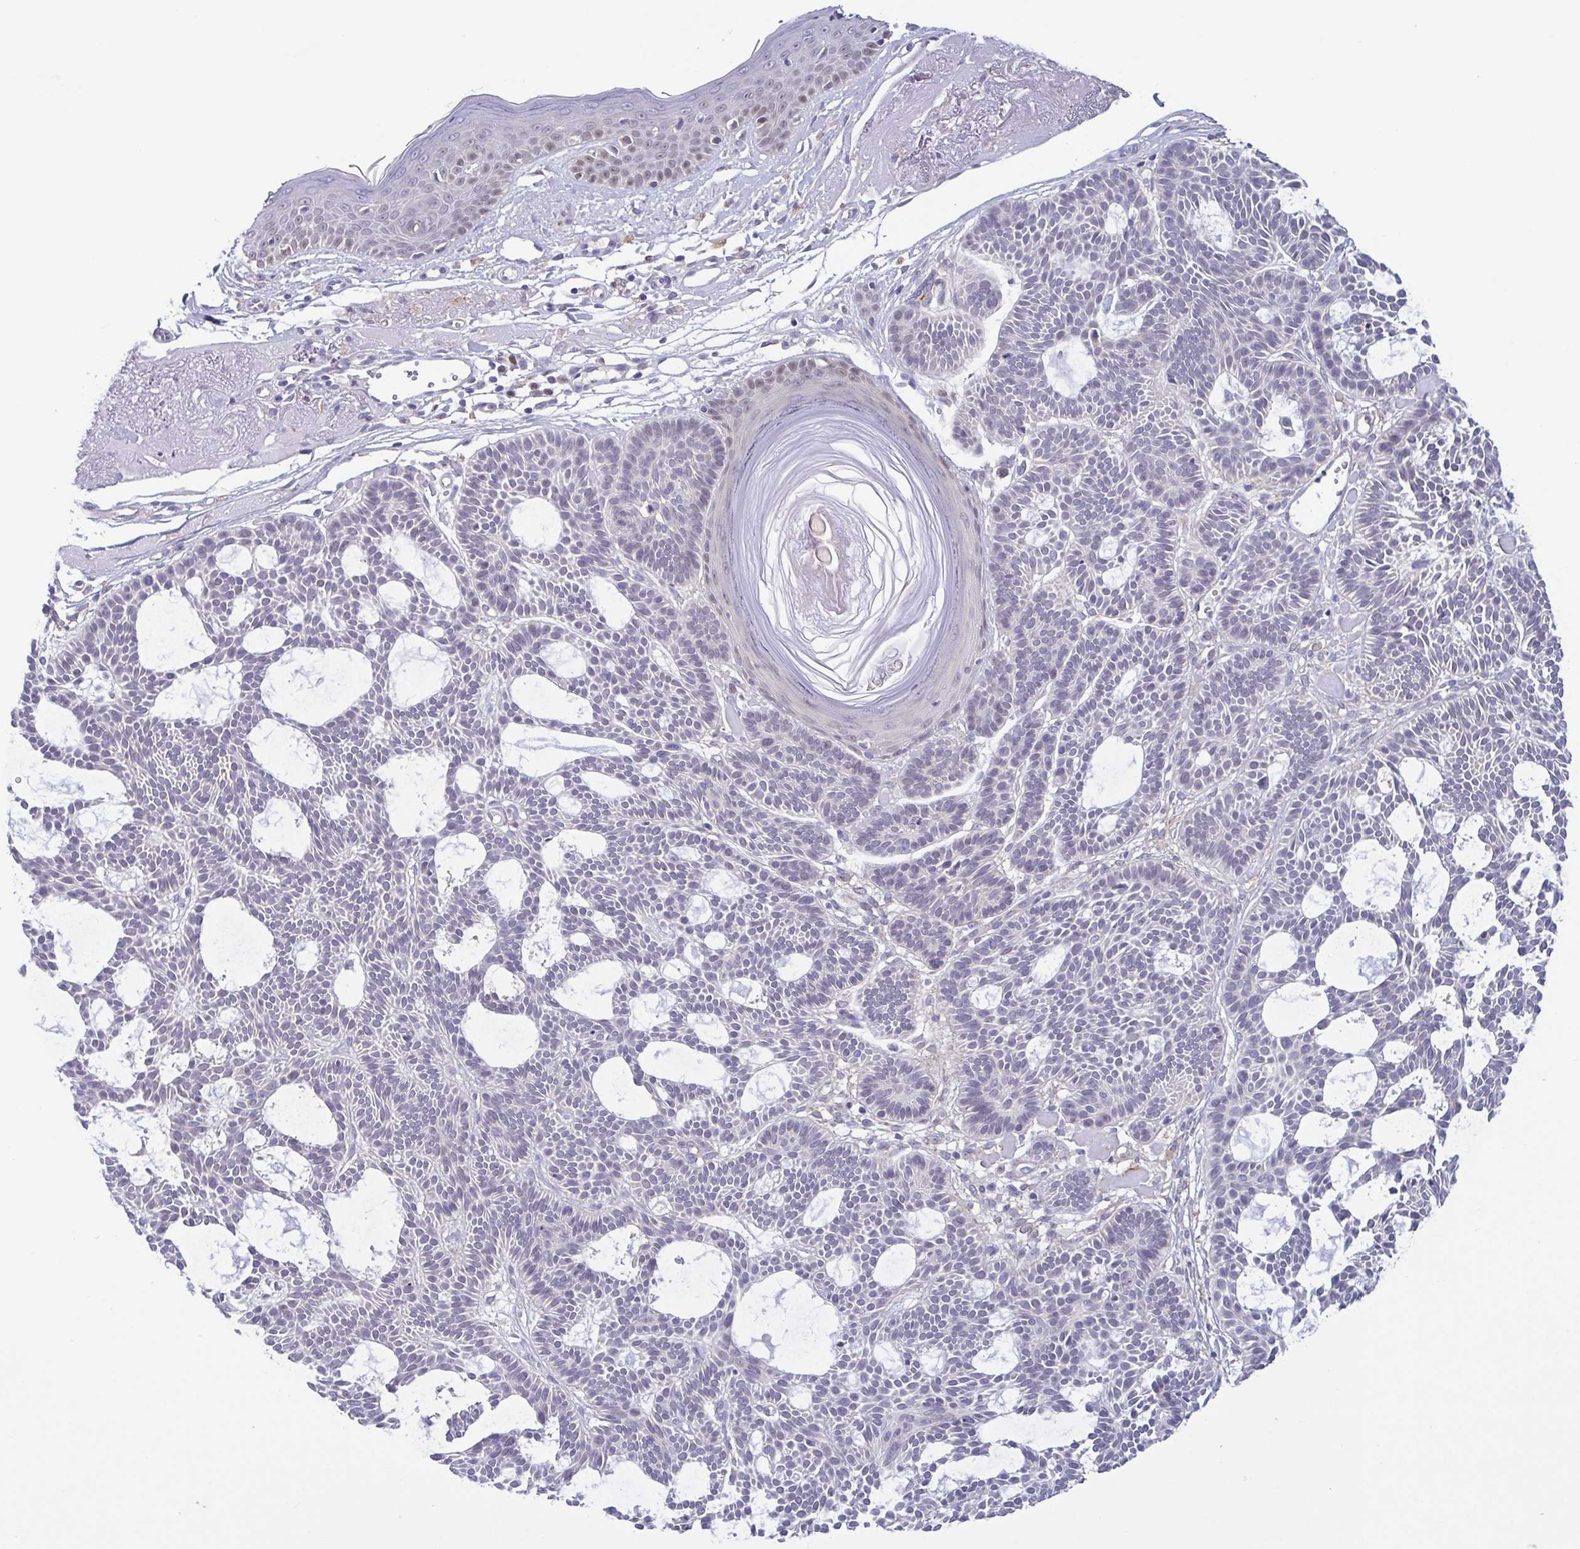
{"staining": {"intensity": "negative", "quantity": "none", "location": "none"}, "tissue": "skin cancer", "cell_type": "Tumor cells", "image_type": "cancer", "snomed": [{"axis": "morphology", "description": "Basal cell carcinoma"}, {"axis": "topography", "description": "Skin"}], "caption": "There is no significant staining in tumor cells of skin cancer.", "gene": "UBE2Q1", "patient": {"sex": "male", "age": 85}}